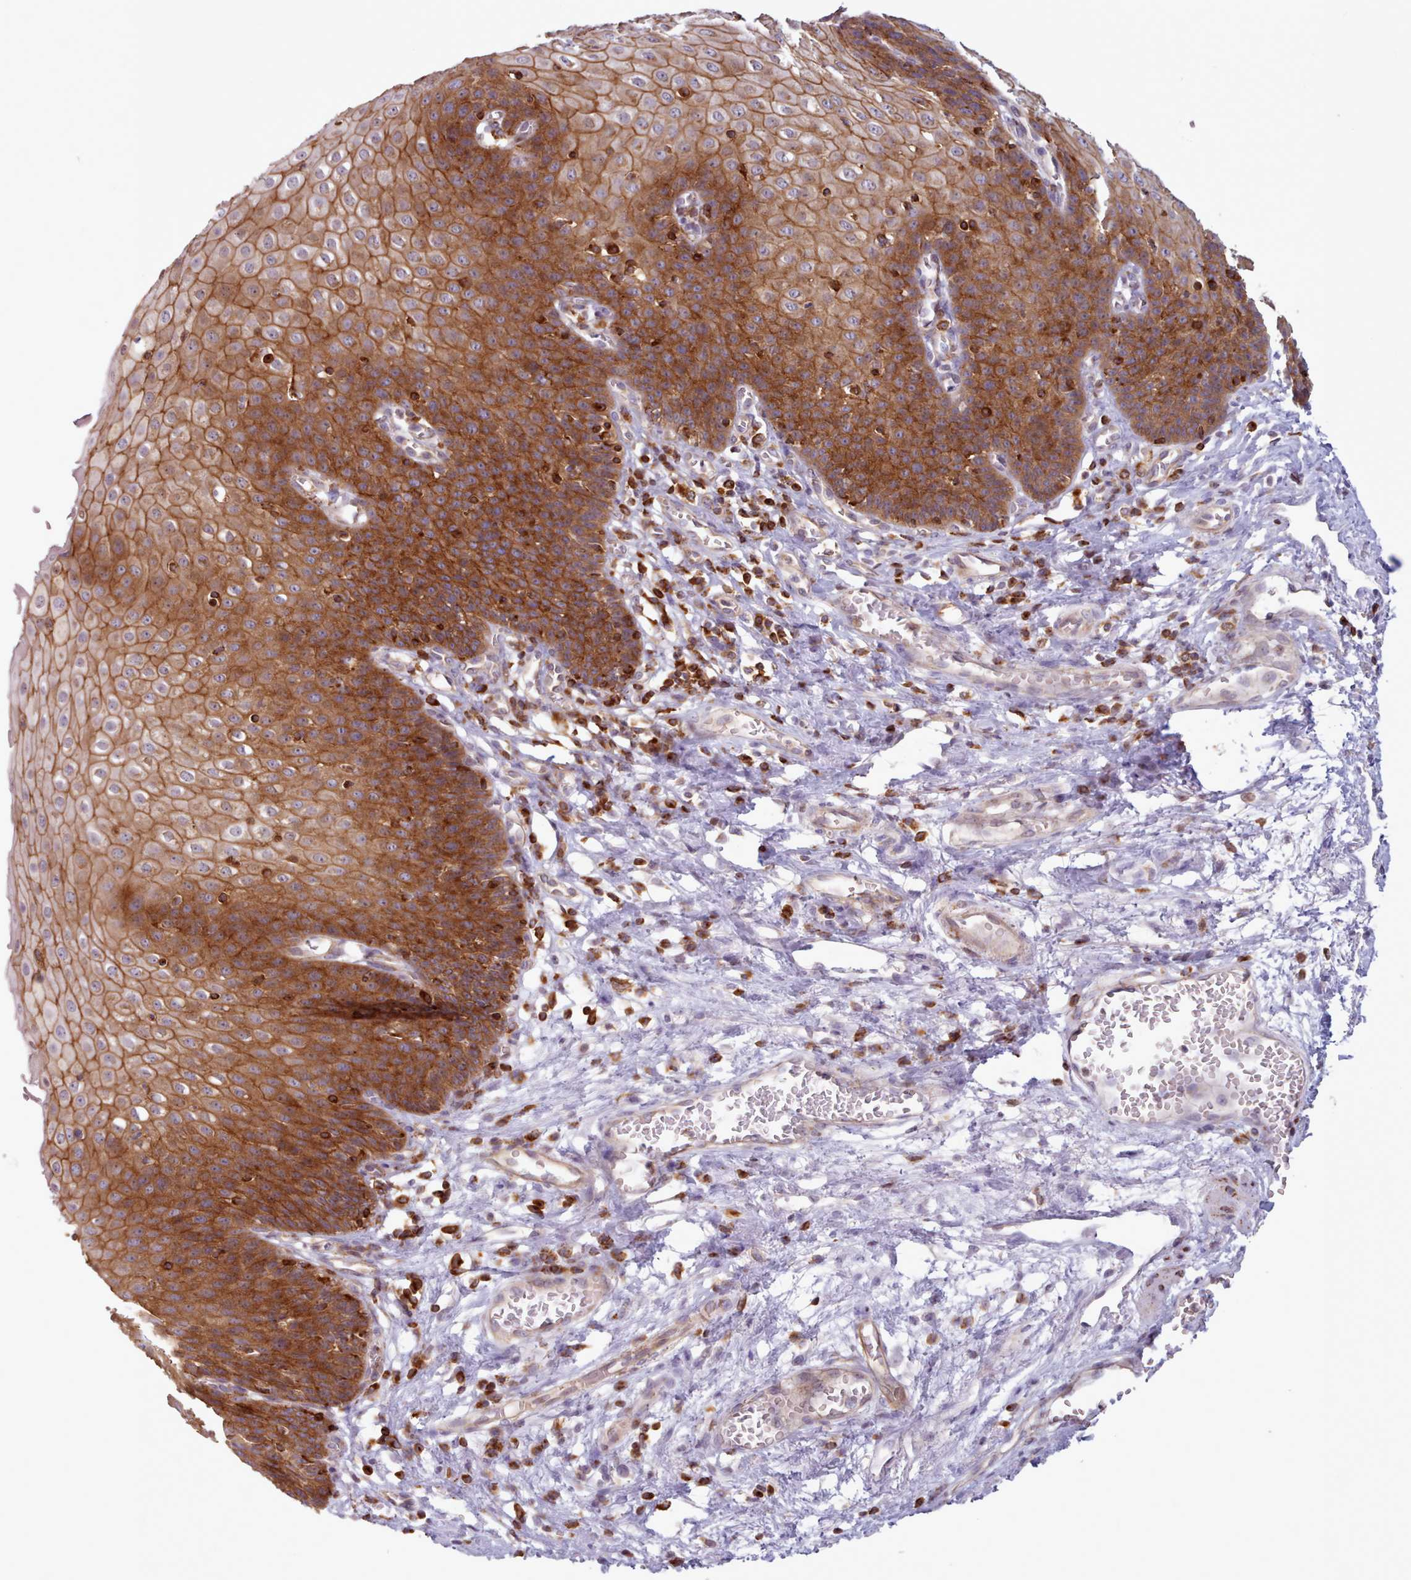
{"staining": {"intensity": "strong", "quantity": ">75%", "location": "cytoplasmic/membranous"}, "tissue": "esophagus", "cell_type": "Squamous epithelial cells", "image_type": "normal", "snomed": [{"axis": "morphology", "description": "Normal tissue, NOS"}, {"axis": "topography", "description": "Esophagus"}], "caption": "Immunohistochemistry histopathology image of unremarkable esophagus: esophagus stained using IHC demonstrates high levels of strong protein expression localized specifically in the cytoplasmic/membranous of squamous epithelial cells, appearing as a cytoplasmic/membranous brown color.", "gene": "CRYBG1", "patient": {"sex": "male", "age": 71}}